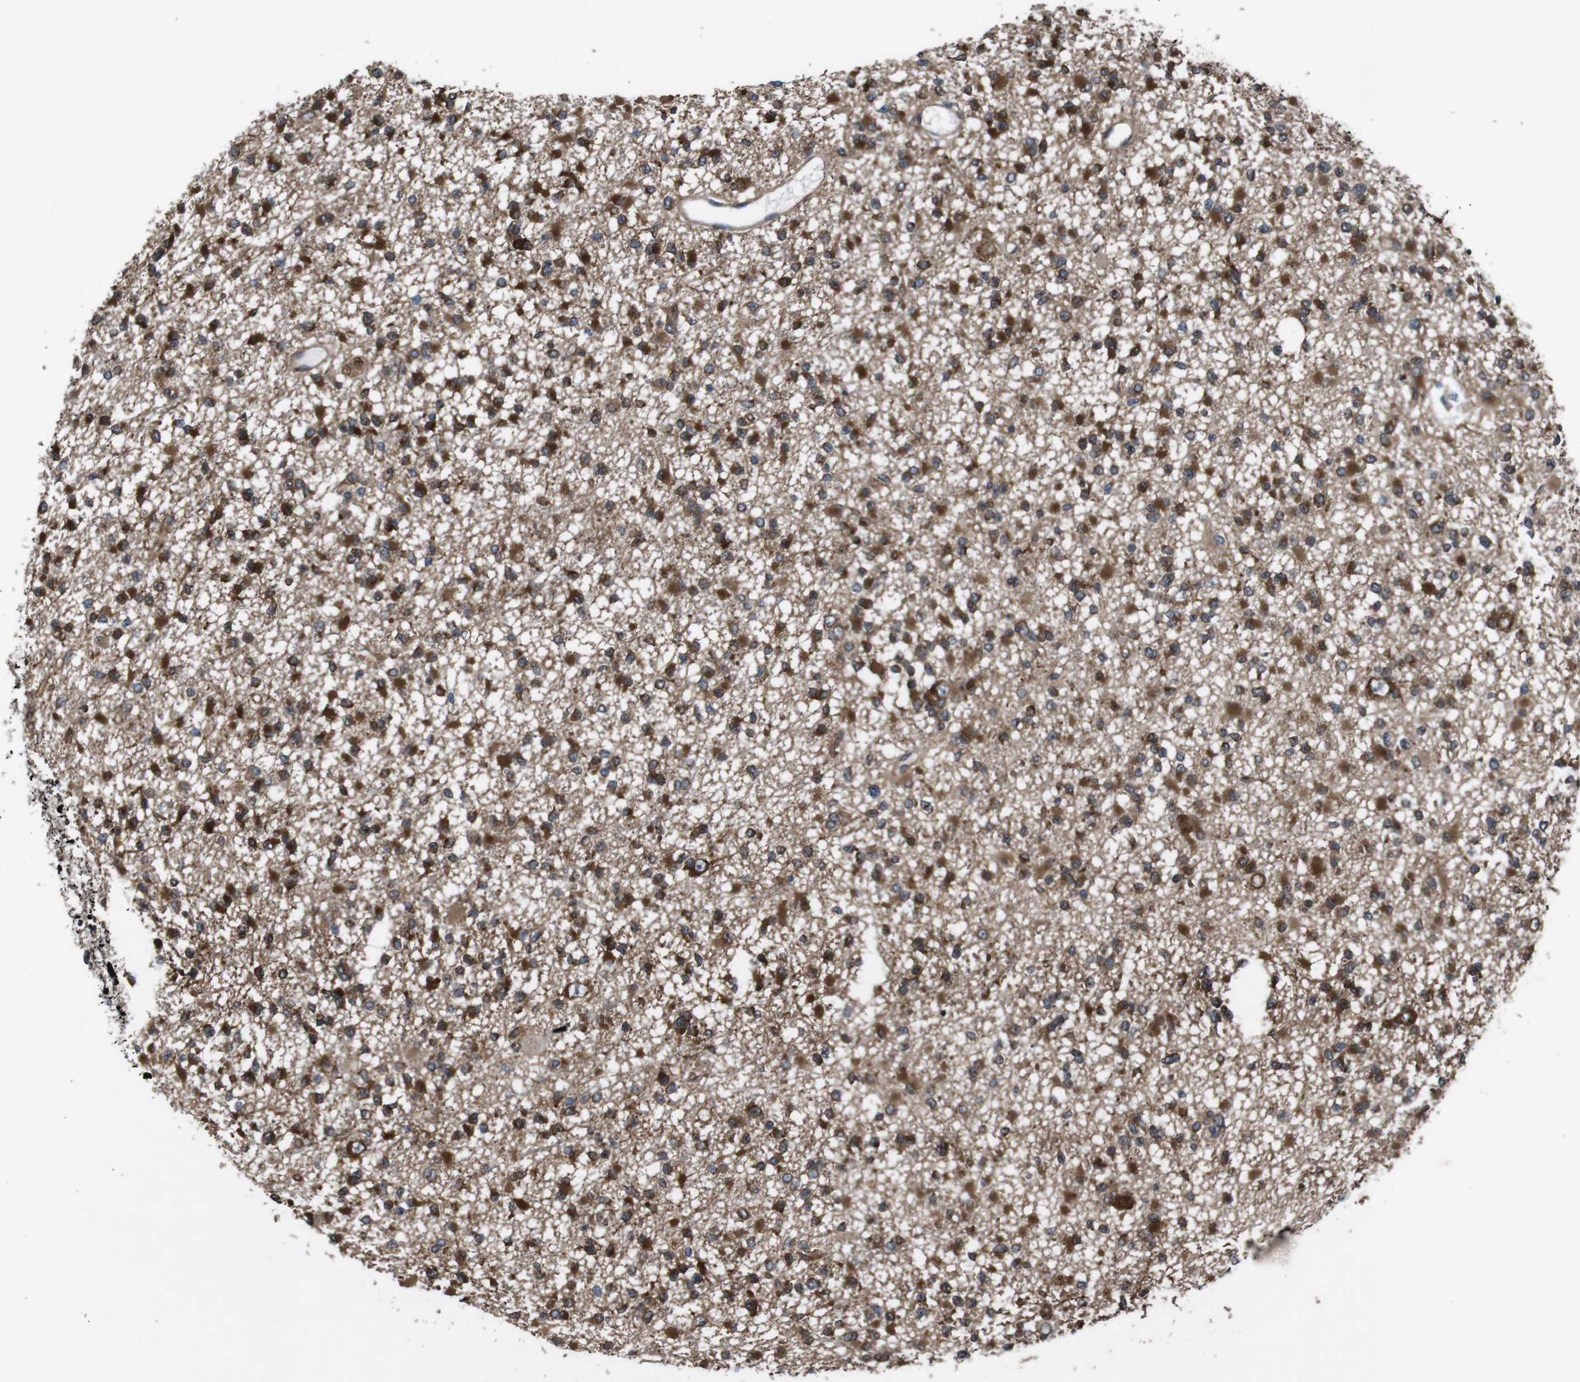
{"staining": {"intensity": "strong", "quantity": ">75%", "location": "cytoplasmic/membranous"}, "tissue": "glioma", "cell_type": "Tumor cells", "image_type": "cancer", "snomed": [{"axis": "morphology", "description": "Glioma, malignant, Low grade"}, {"axis": "topography", "description": "Brain"}], "caption": "Immunohistochemistry of human low-grade glioma (malignant) demonstrates high levels of strong cytoplasmic/membranous expression in about >75% of tumor cells.", "gene": "PTGER4", "patient": {"sex": "female", "age": 22}}